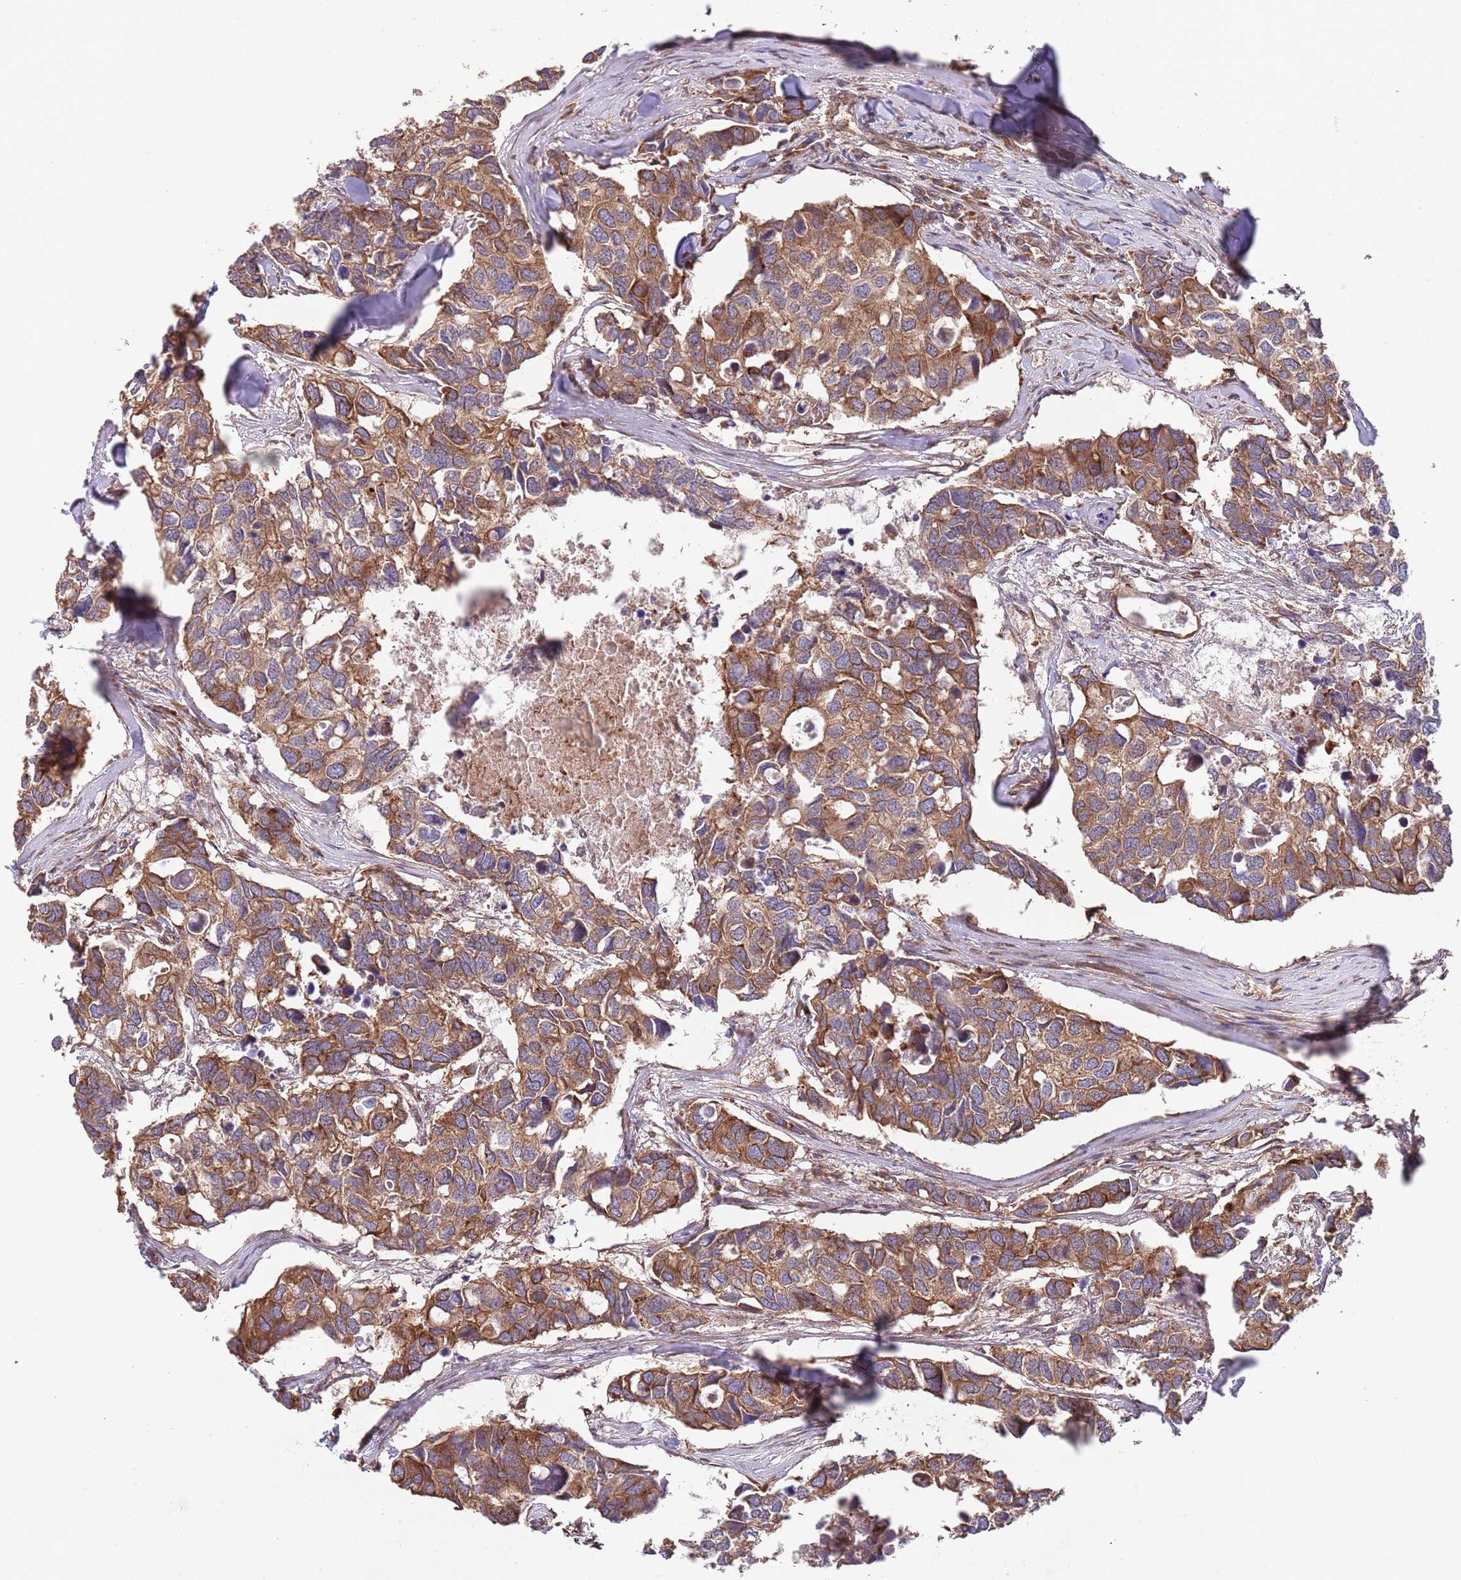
{"staining": {"intensity": "moderate", "quantity": ">75%", "location": "cytoplasmic/membranous"}, "tissue": "breast cancer", "cell_type": "Tumor cells", "image_type": "cancer", "snomed": [{"axis": "morphology", "description": "Duct carcinoma"}, {"axis": "topography", "description": "Breast"}], "caption": "Breast invasive ductal carcinoma stained for a protein shows moderate cytoplasmic/membranous positivity in tumor cells.", "gene": "RNF19B", "patient": {"sex": "female", "age": 83}}